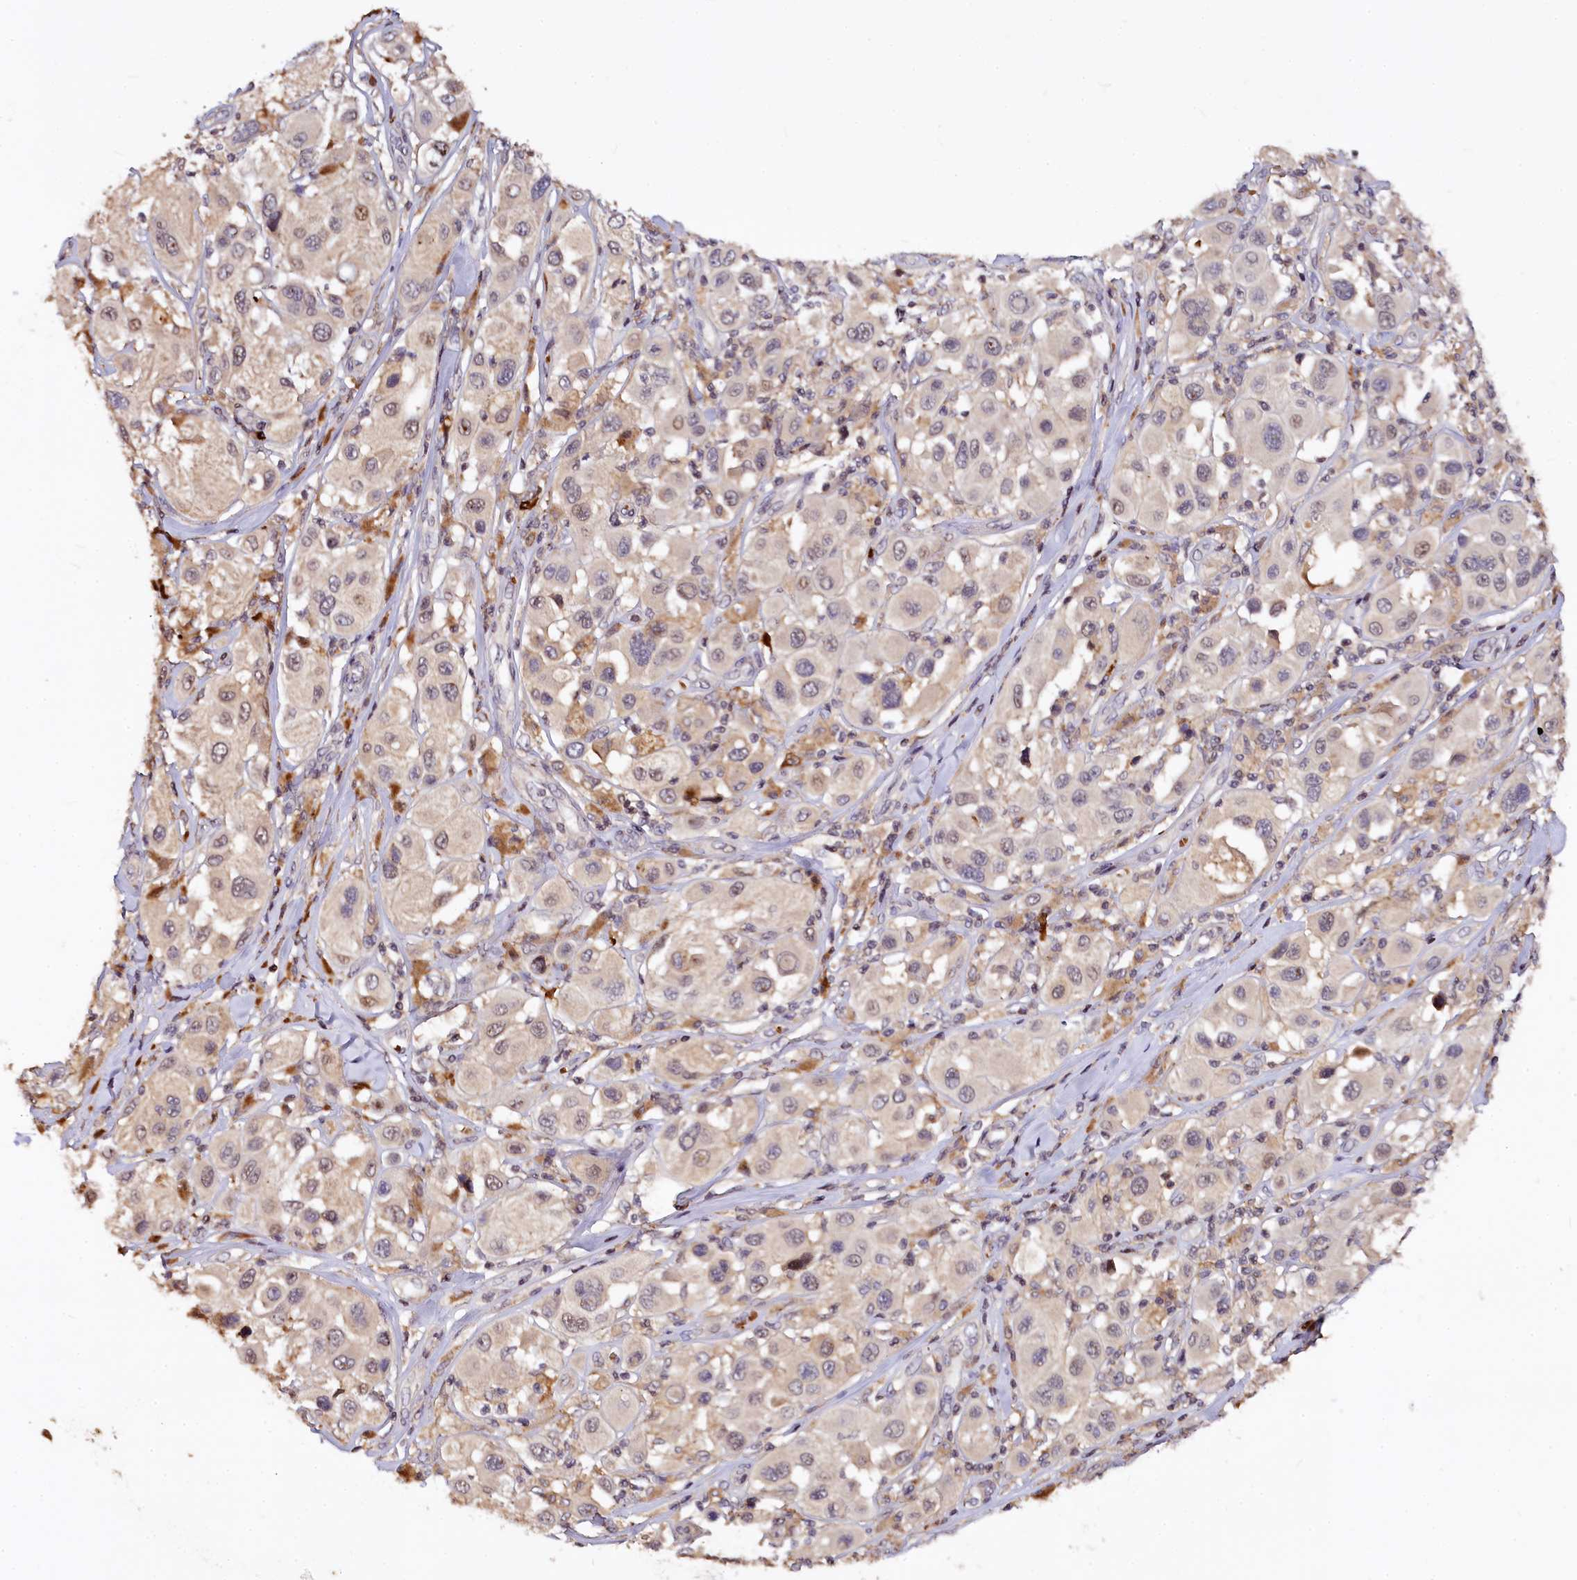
{"staining": {"intensity": "weak", "quantity": "<25%", "location": "cytoplasmic/membranous,nuclear"}, "tissue": "melanoma", "cell_type": "Tumor cells", "image_type": "cancer", "snomed": [{"axis": "morphology", "description": "Malignant melanoma, Metastatic site"}, {"axis": "topography", "description": "Skin"}], "caption": "Tumor cells show no significant protein staining in melanoma. (Brightfield microscopy of DAB (3,3'-diaminobenzidine) IHC at high magnification).", "gene": "ATG101", "patient": {"sex": "male", "age": 41}}